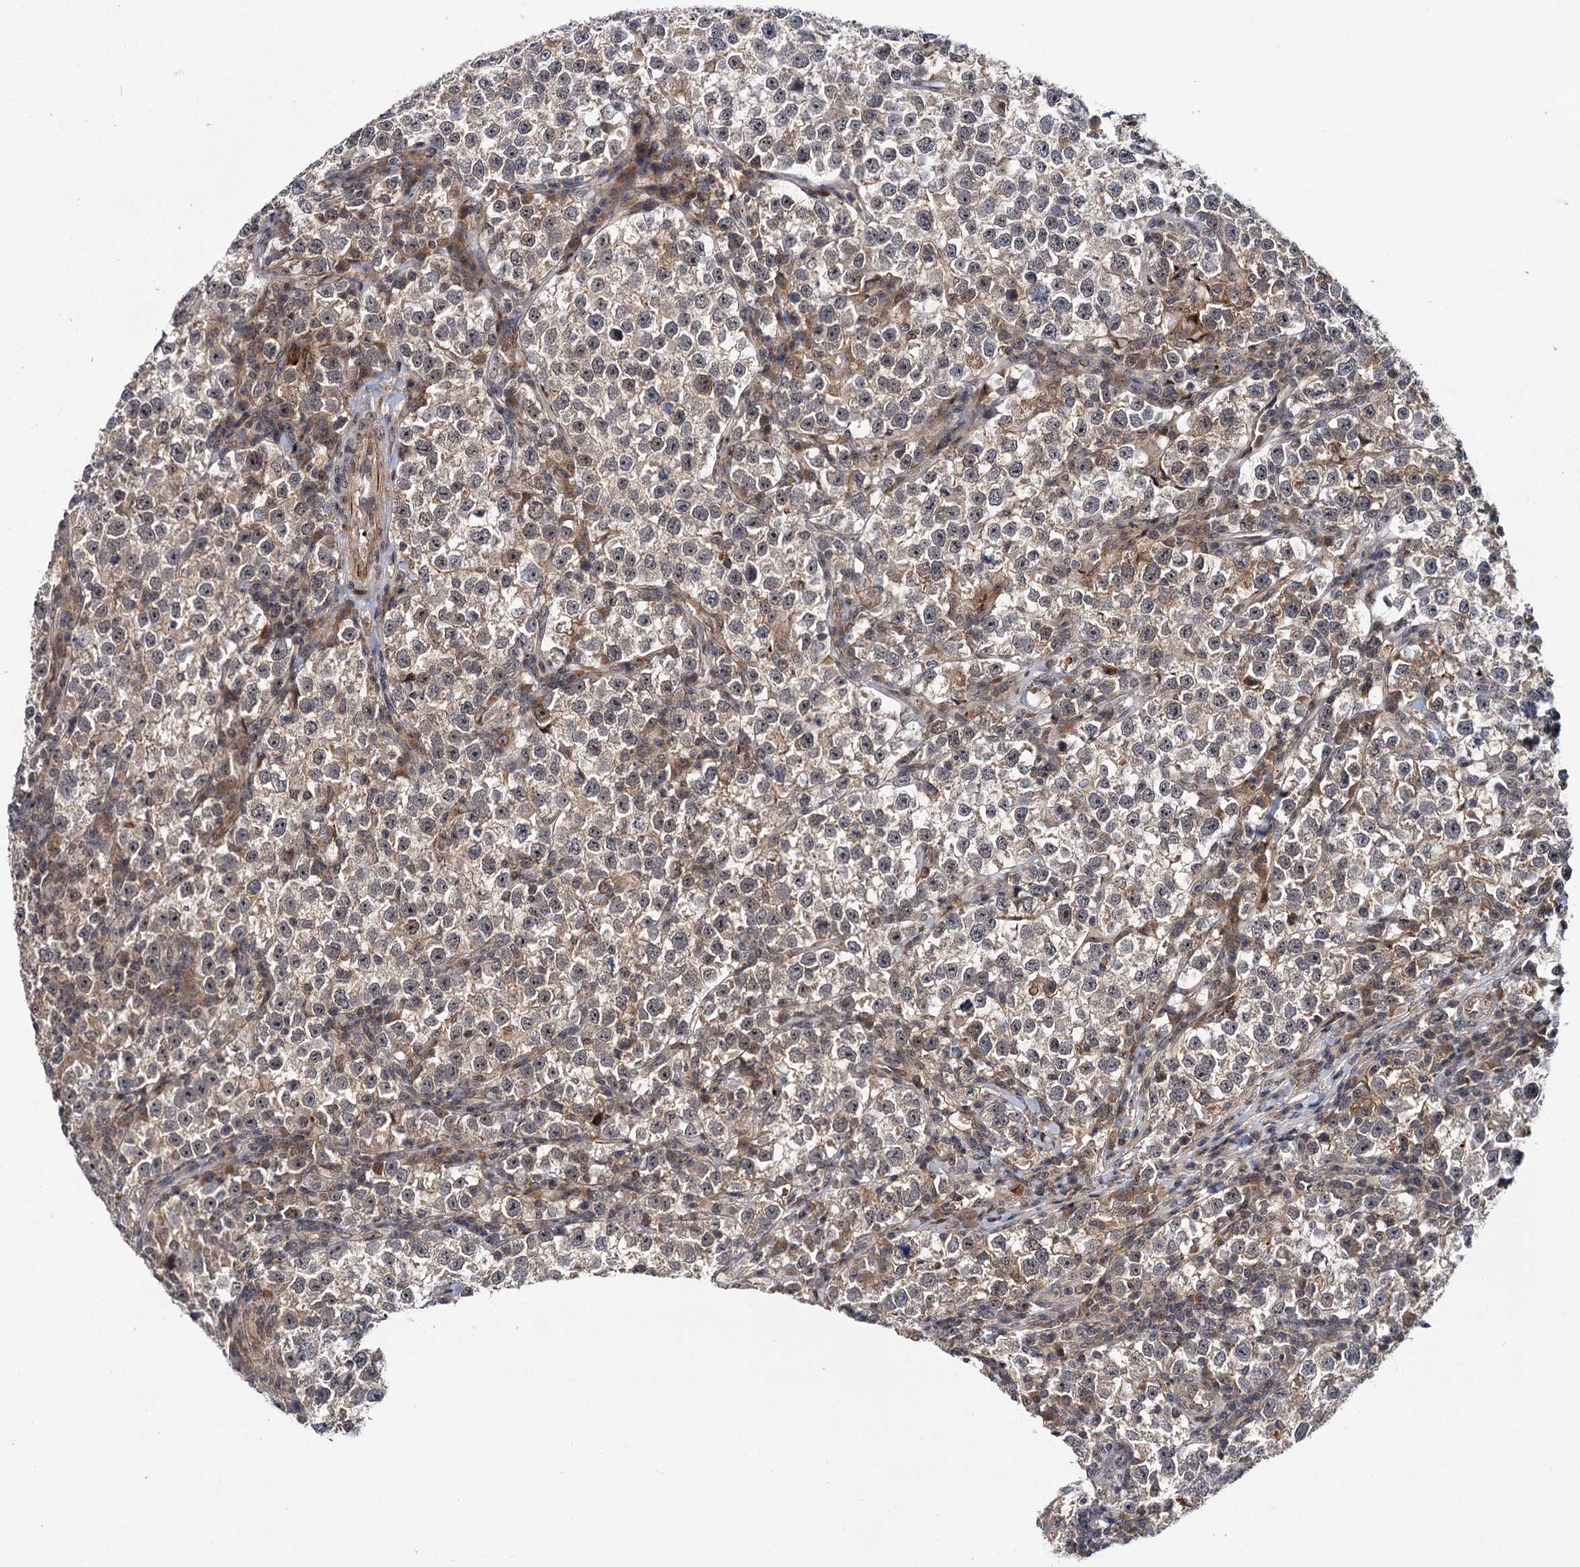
{"staining": {"intensity": "weak", "quantity": "<25%", "location": "nuclear"}, "tissue": "testis cancer", "cell_type": "Tumor cells", "image_type": "cancer", "snomed": [{"axis": "morphology", "description": "Normal tissue, NOS"}, {"axis": "morphology", "description": "Seminoma, NOS"}, {"axis": "topography", "description": "Testis"}], "caption": "A histopathology image of seminoma (testis) stained for a protein displays no brown staining in tumor cells. The staining was performed using DAB (3,3'-diaminobenzidine) to visualize the protein expression in brown, while the nuclei were stained in blue with hematoxylin (Magnification: 20x).", "gene": "MBD6", "patient": {"sex": "male", "age": 43}}